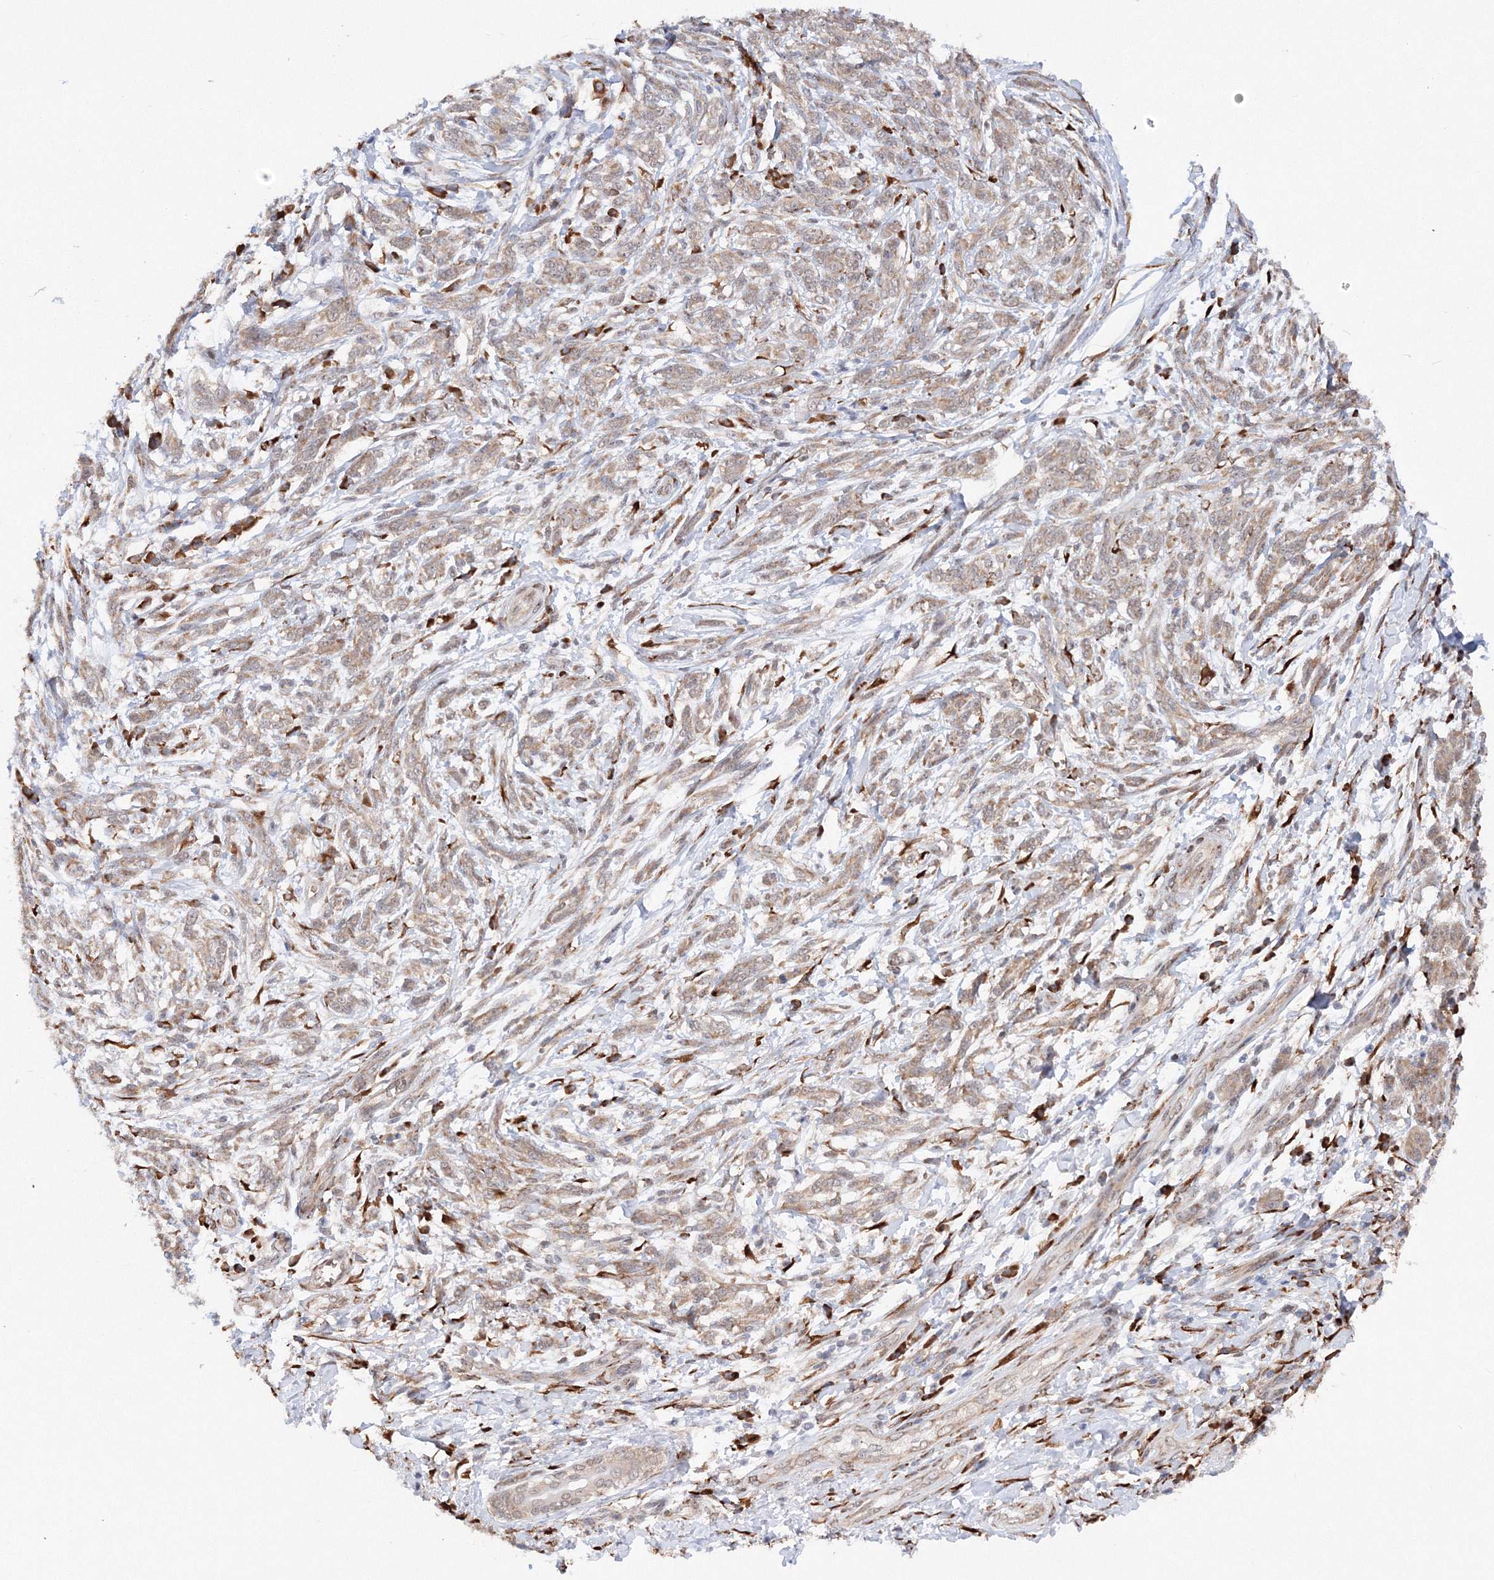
{"staining": {"intensity": "weak", "quantity": "25%-75%", "location": "cytoplasmic/membranous"}, "tissue": "melanoma", "cell_type": "Tumor cells", "image_type": "cancer", "snomed": [{"axis": "morphology", "description": "Malignant melanoma, NOS"}, {"axis": "topography", "description": "Skin"}], "caption": "Melanoma stained with DAB immunohistochemistry (IHC) reveals low levels of weak cytoplasmic/membranous staining in about 25%-75% of tumor cells.", "gene": "DIS3L2", "patient": {"sex": "male", "age": 49}}